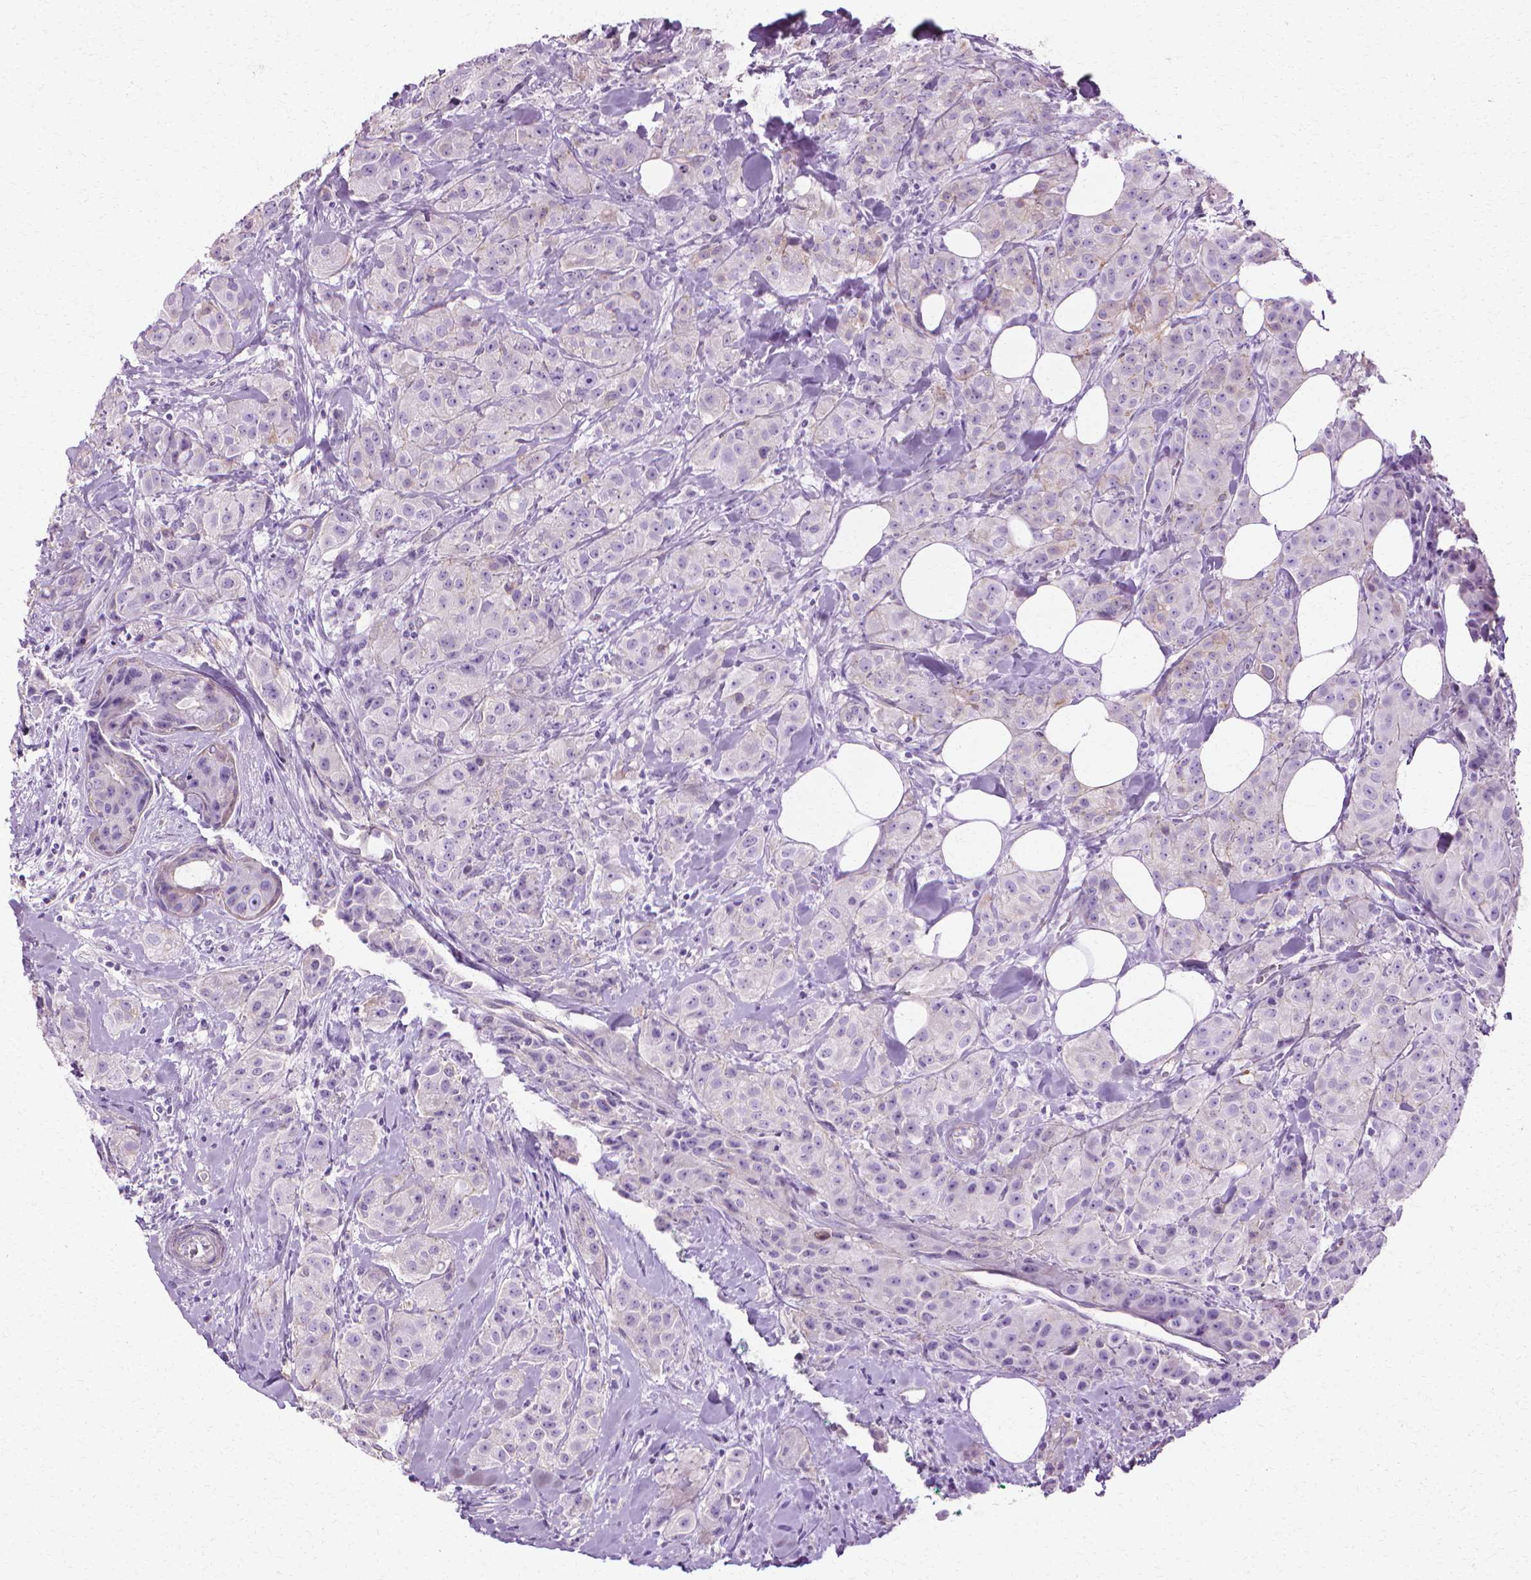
{"staining": {"intensity": "negative", "quantity": "none", "location": "none"}, "tissue": "breast cancer", "cell_type": "Tumor cells", "image_type": "cancer", "snomed": [{"axis": "morphology", "description": "Duct carcinoma"}, {"axis": "topography", "description": "Breast"}], "caption": "This micrograph is of breast infiltrating ductal carcinoma stained with immunohistochemistry (IHC) to label a protein in brown with the nuclei are counter-stained blue. There is no expression in tumor cells.", "gene": "CFAP157", "patient": {"sex": "female", "age": 43}}